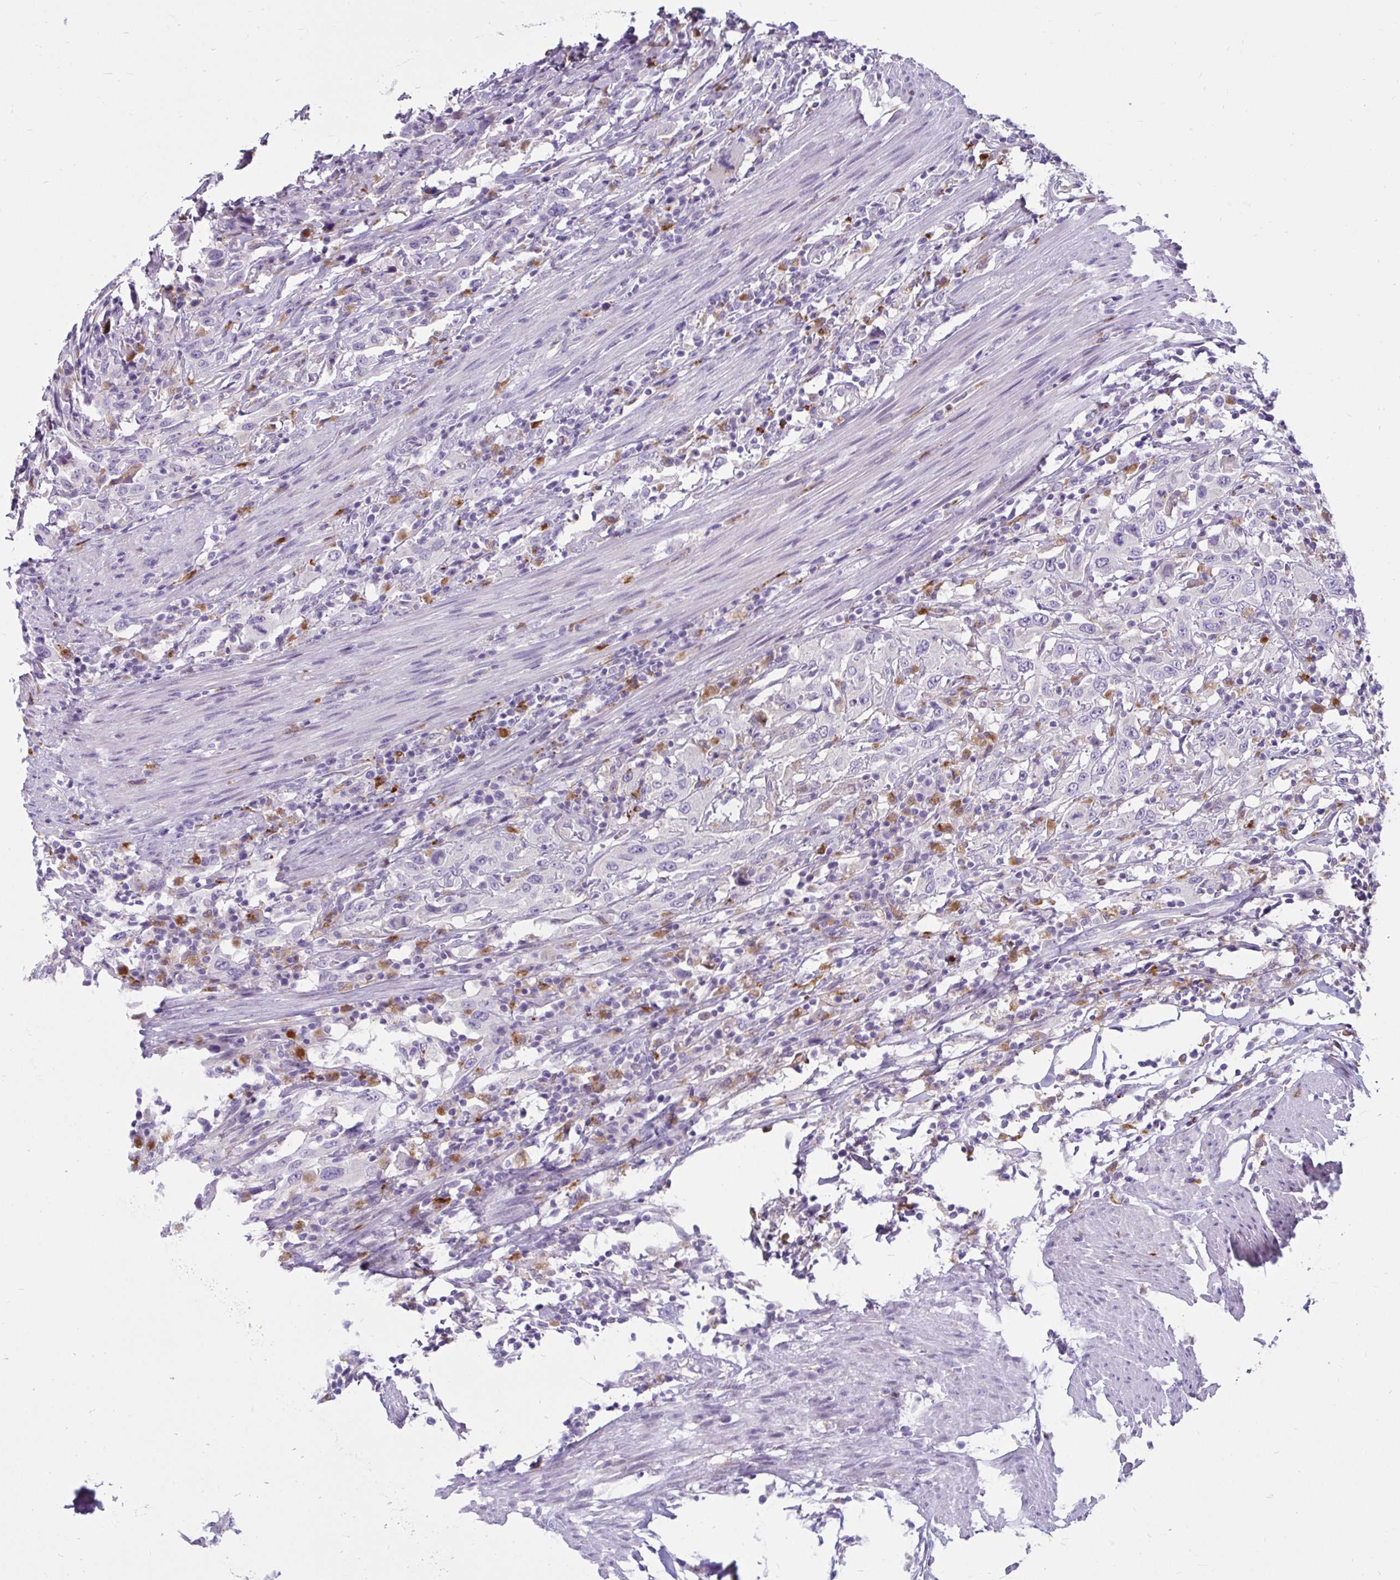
{"staining": {"intensity": "negative", "quantity": "none", "location": "none"}, "tissue": "urothelial cancer", "cell_type": "Tumor cells", "image_type": "cancer", "snomed": [{"axis": "morphology", "description": "Urothelial carcinoma, High grade"}, {"axis": "topography", "description": "Urinary bladder"}], "caption": "The photomicrograph demonstrates no significant positivity in tumor cells of urothelial carcinoma (high-grade).", "gene": "CTSZ", "patient": {"sex": "male", "age": 61}}